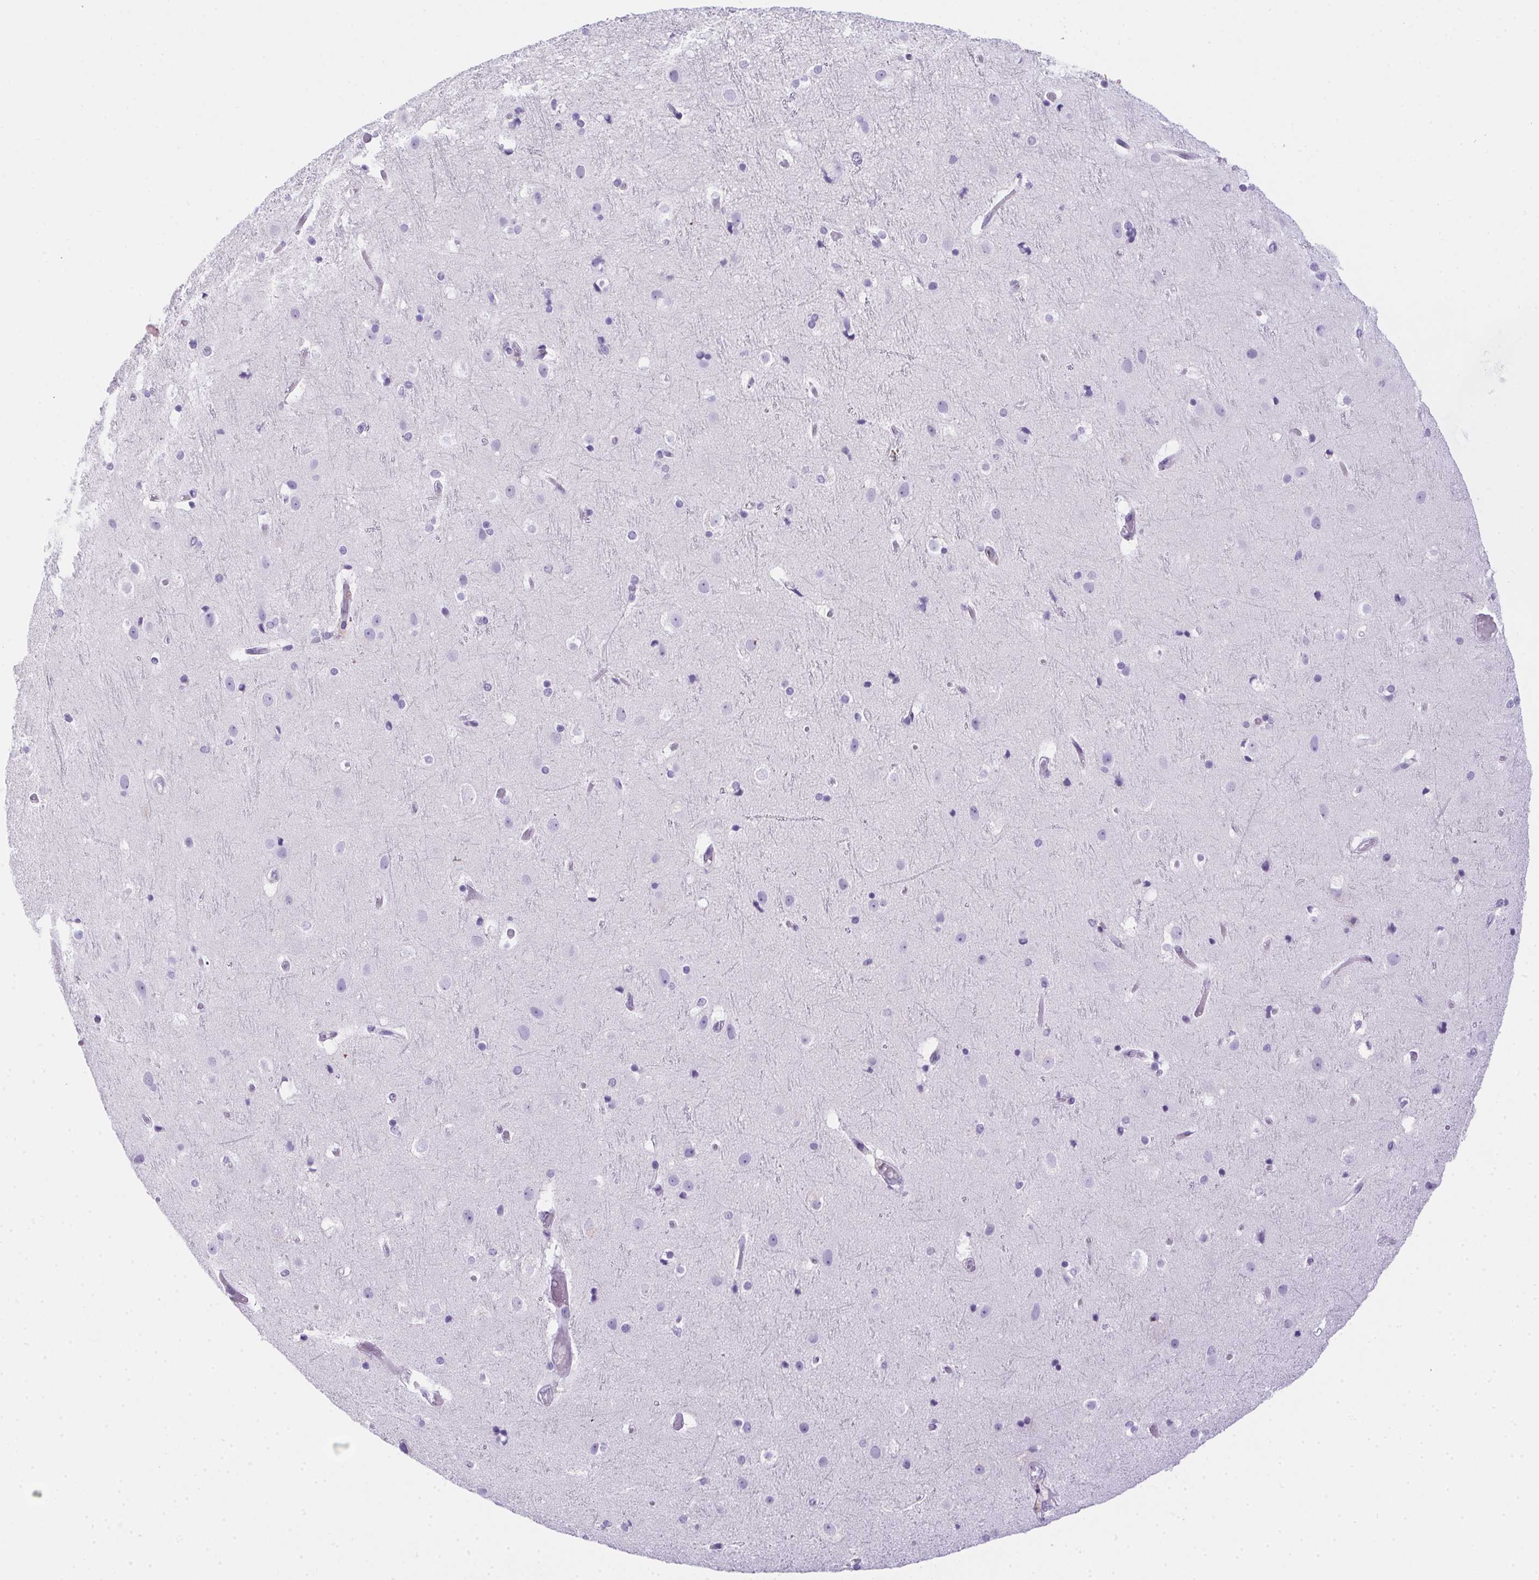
{"staining": {"intensity": "negative", "quantity": "none", "location": "none"}, "tissue": "cerebral cortex", "cell_type": "Endothelial cells", "image_type": "normal", "snomed": [{"axis": "morphology", "description": "Normal tissue, NOS"}, {"axis": "topography", "description": "Cerebral cortex"}], "caption": "A high-resolution photomicrograph shows immunohistochemistry (IHC) staining of benign cerebral cortex, which displays no significant expression in endothelial cells. (DAB (3,3'-diaminobenzidine) immunohistochemistry (IHC), high magnification).", "gene": "SPACA5B", "patient": {"sex": "female", "age": 52}}